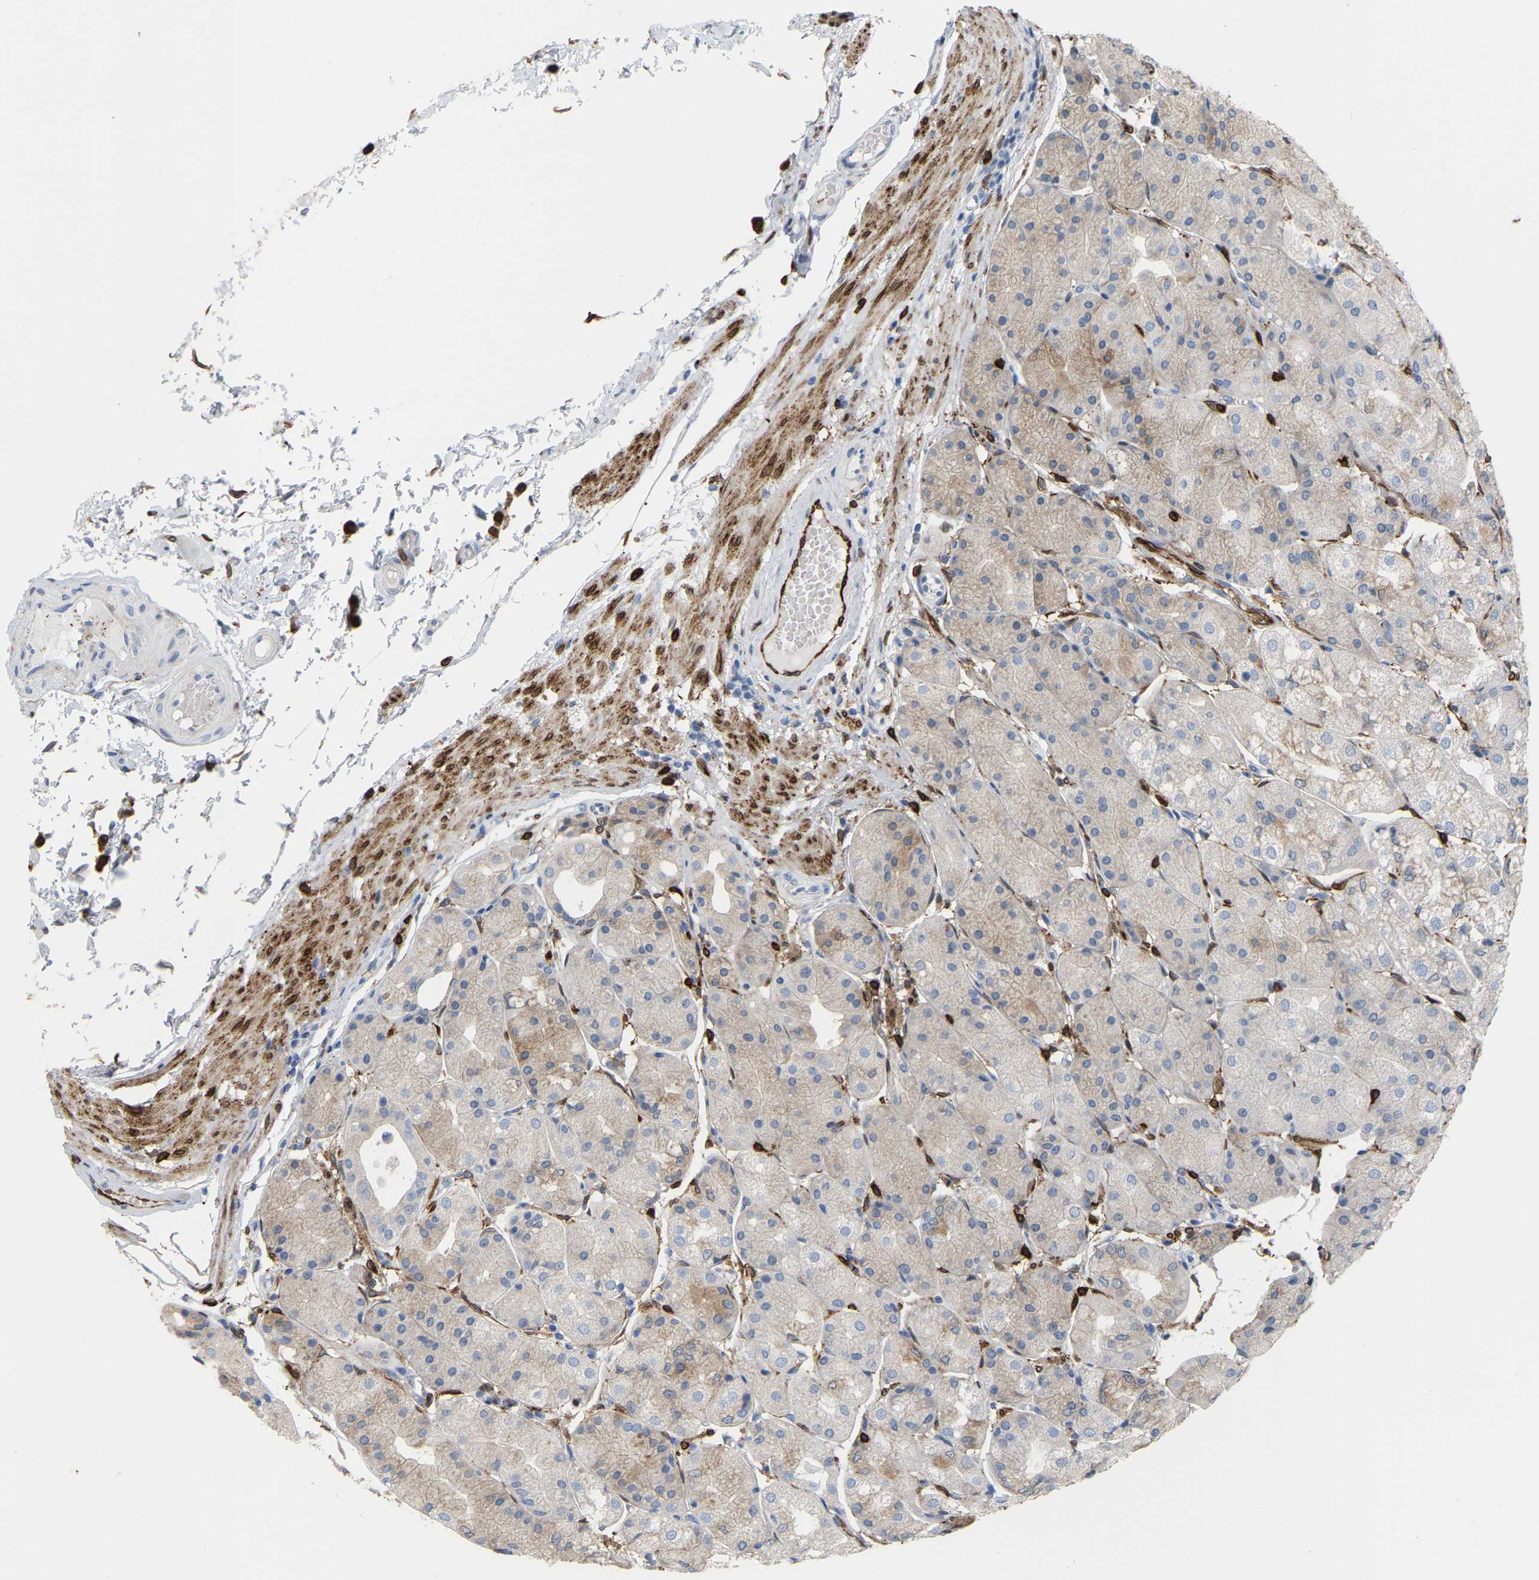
{"staining": {"intensity": "weak", "quantity": ">75%", "location": "cytoplasmic/membranous"}, "tissue": "stomach", "cell_type": "Glandular cells", "image_type": "normal", "snomed": [{"axis": "morphology", "description": "Normal tissue, NOS"}, {"axis": "topography", "description": "Stomach, upper"}], "caption": "Immunohistochemical staining of unremarkable human stomach exhibits weak cytoplasmic/membranous protein staining in about >75% of glandular cells. Immunohistochemistry (ihc) stains the protein of interest in brown and the nuclei are stained blue.", "gene": "PTGS1", "patient": {"sex": "male", "age": 72}}